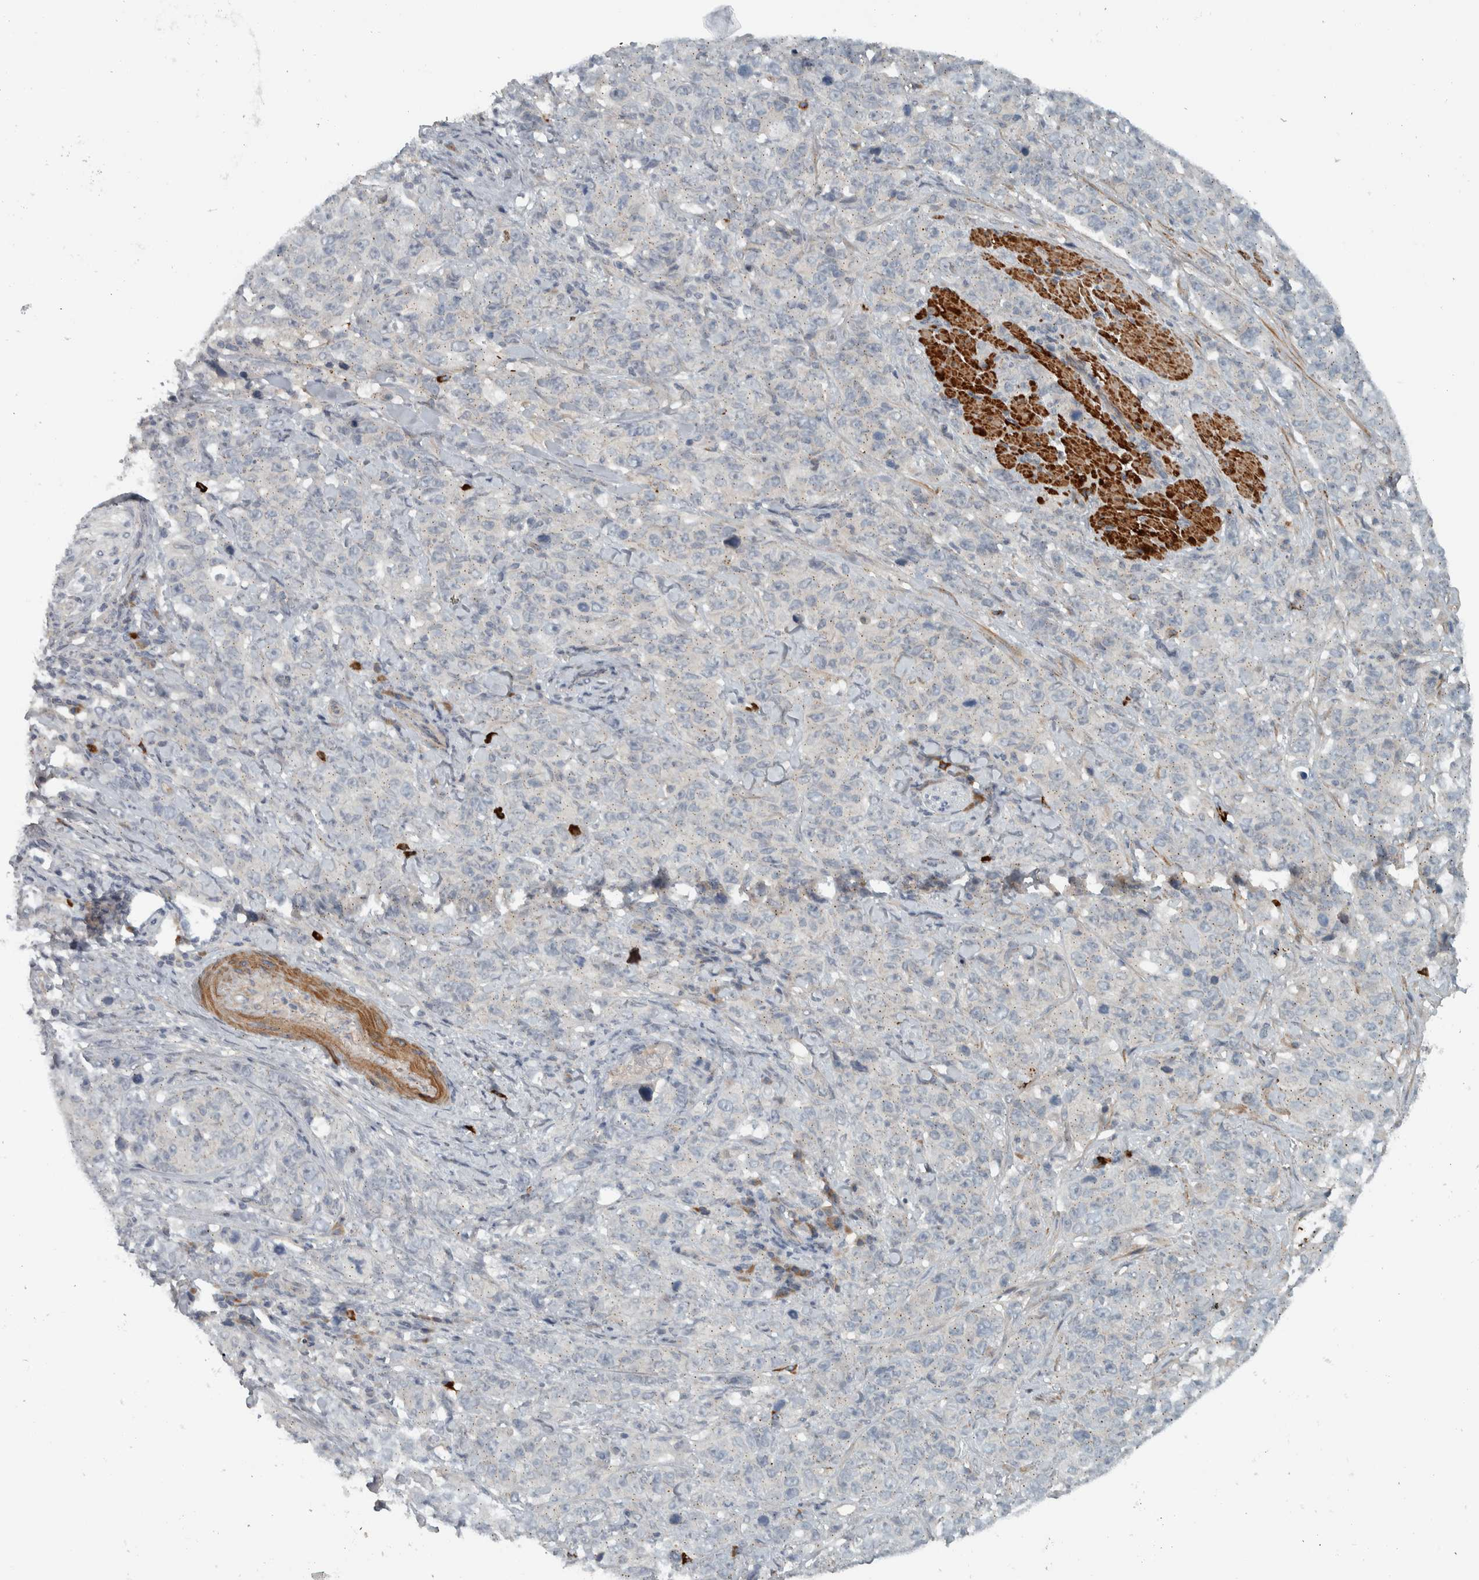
{"staining": {"intensity": "negative", "quantity": "none", "location": "none"}, "tissue": "stomach cancer", "cell_type": "Tumor cells", "image_type": "cancer", "snomed": [{"axis": "morphology", "description": "Adenocarcinoma, NOS"}, {"axis": "topography", "description": "Stomach"}], "caption": "Immunohistochemical staining of human stomach adenocarcinoma displays no significant expression in tumor cells. (Stains: DAB IHC with hematoxylin counter stain, Microscopy: brightfield microscopy at high magnification).", "gene": "LBHD1", "patient": {"sex": "male", "age": 48}}